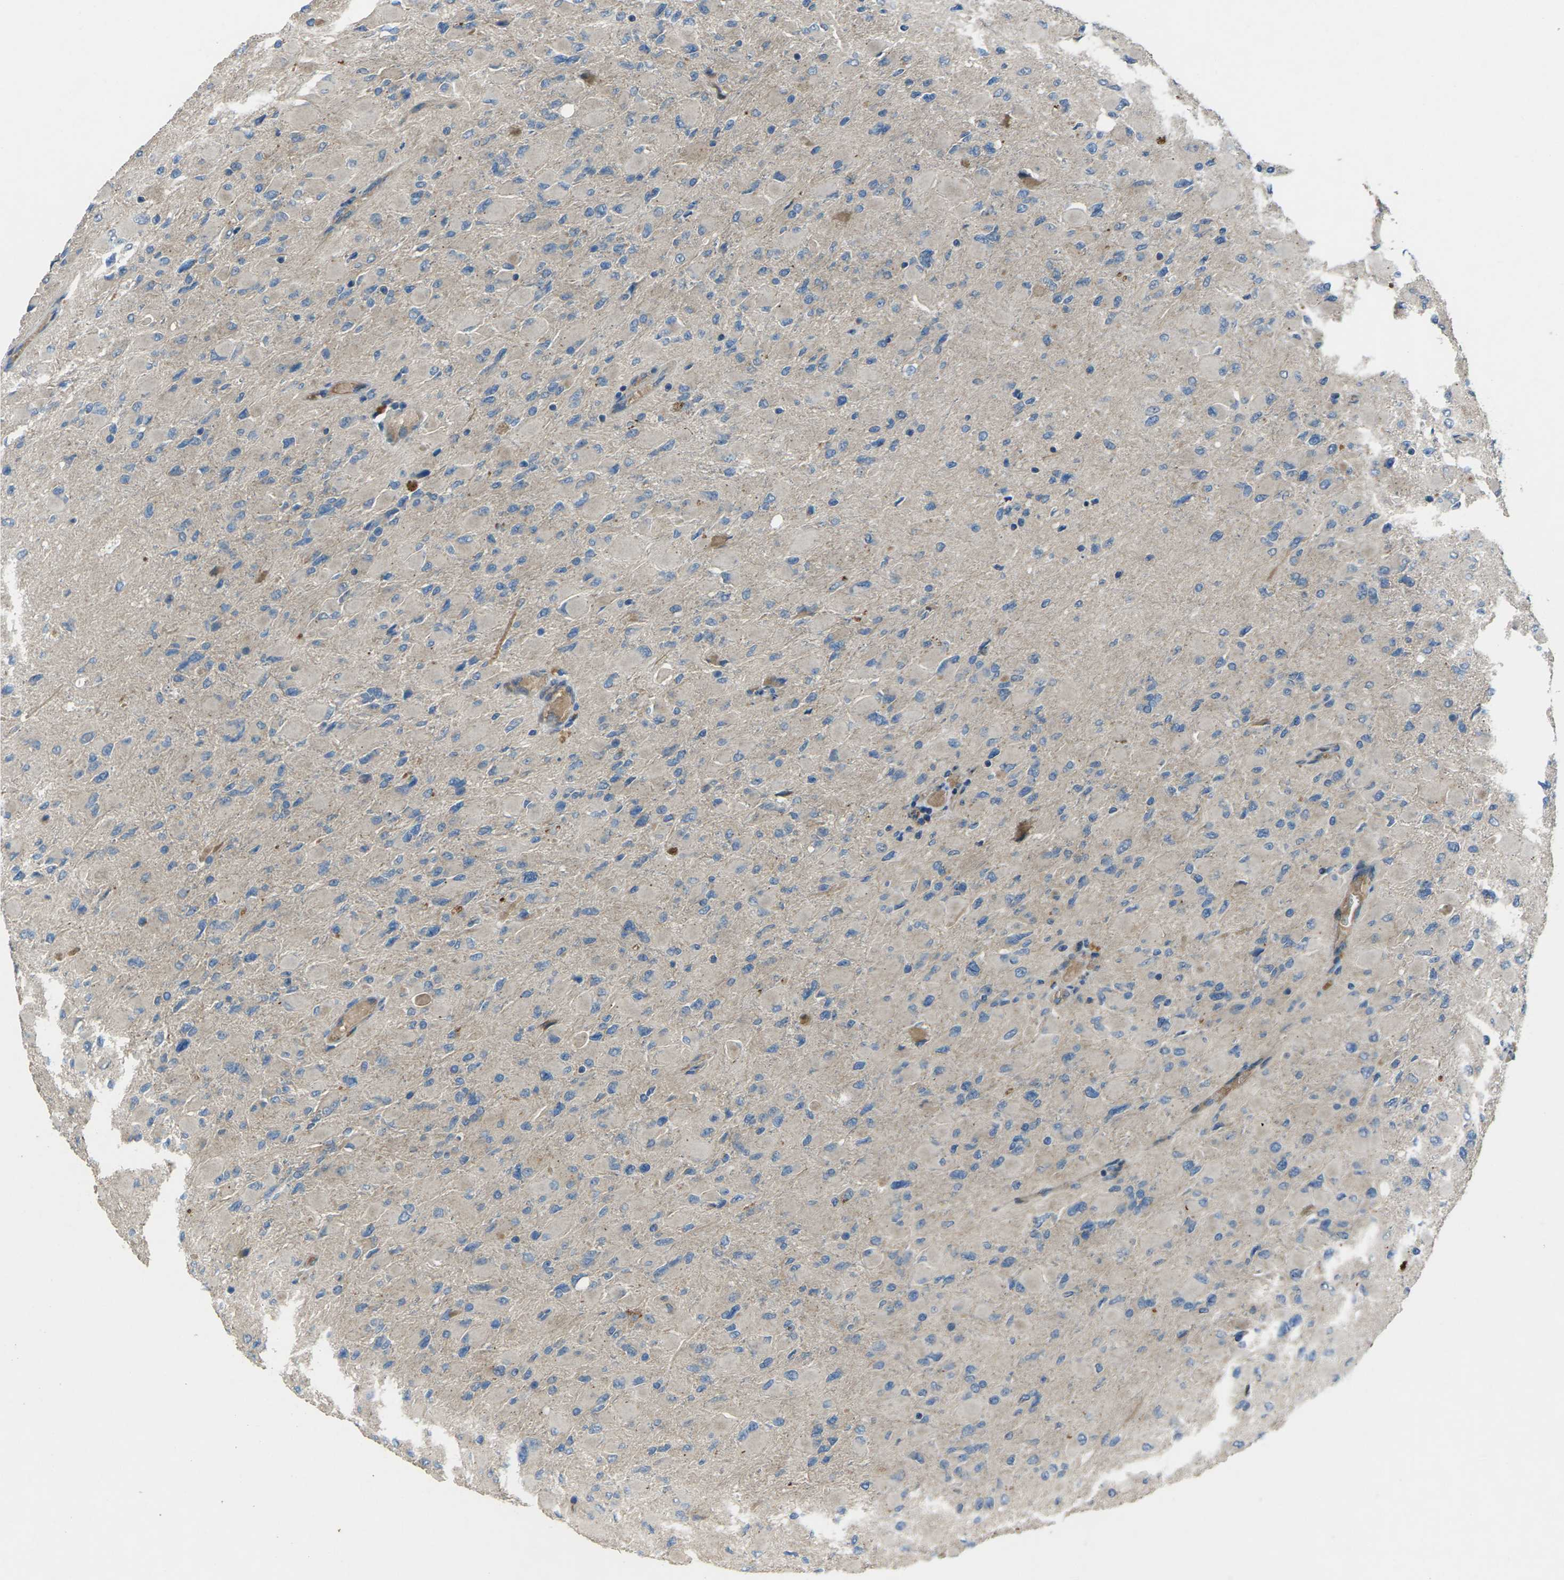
{"staining": {"intensity": "weak", "quantity": ">75%", "location": "cytoplasmic/membranous"}, "tissue": "glioma", "cell_type": "Tumor cells", "image_type": "cancer", "snomed": [{"axis": "morphology", "description": "Glioma, malignant, High grade"}, {"axis": "topography", "description": "Cerebral cortex"}], "caption": "Malignant glioma (high-grade) was stained to show a protein in brown. There is low levels of weak cytoplasmic/membranous positivity in about >75% of tumor cells.", "gene": "EDNRA", "patient": {"sex": "female", "age": 36}}